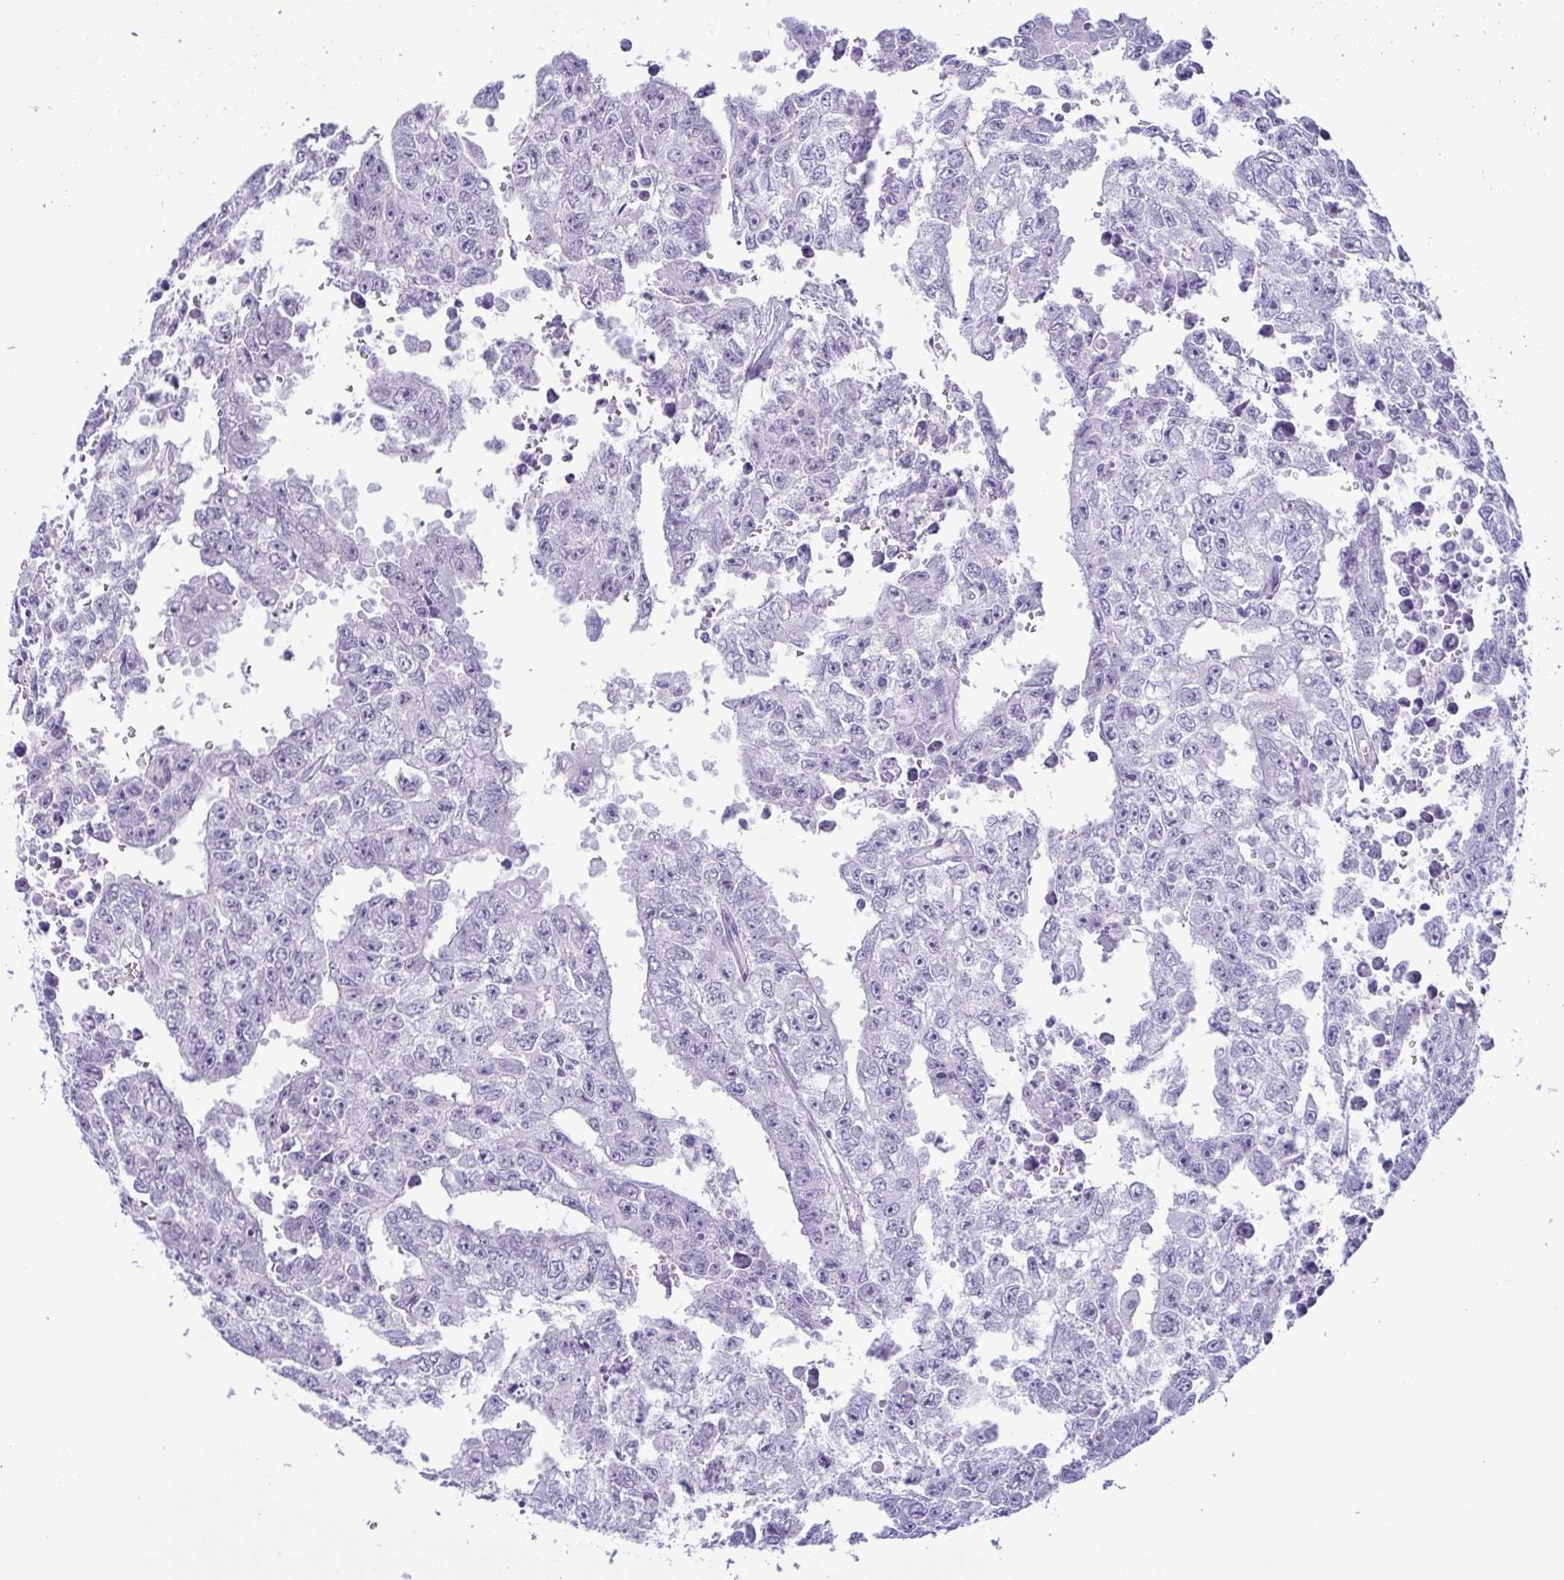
{"staining": {"intensity": "negative", "quantity": "none", "location": "none"}, "tissue": "testis cancer", "cell_type": "Tumor cells", "image_type": "cancer", "snomed": [{"axis": "morphology", "description": "Carcinoma, Embryonal, NOS"}, {"axis": "morphology", "description": "Teratoma, malignant, NOS"}, {"axis": "topography", "description": "Testis"}], "caption": "An immunohistochemistry (IHC) photomicrograph of embryonal carcinoma (testis) is shown. There is no staining in tumor cells of embryonal carcinoma (testis). The staining is performed using DAB brown chromogen with nuclei counter-stained in using hematoxylin.", "gene": "MYL7", "patient": {"sex": "male", "age": 24}}